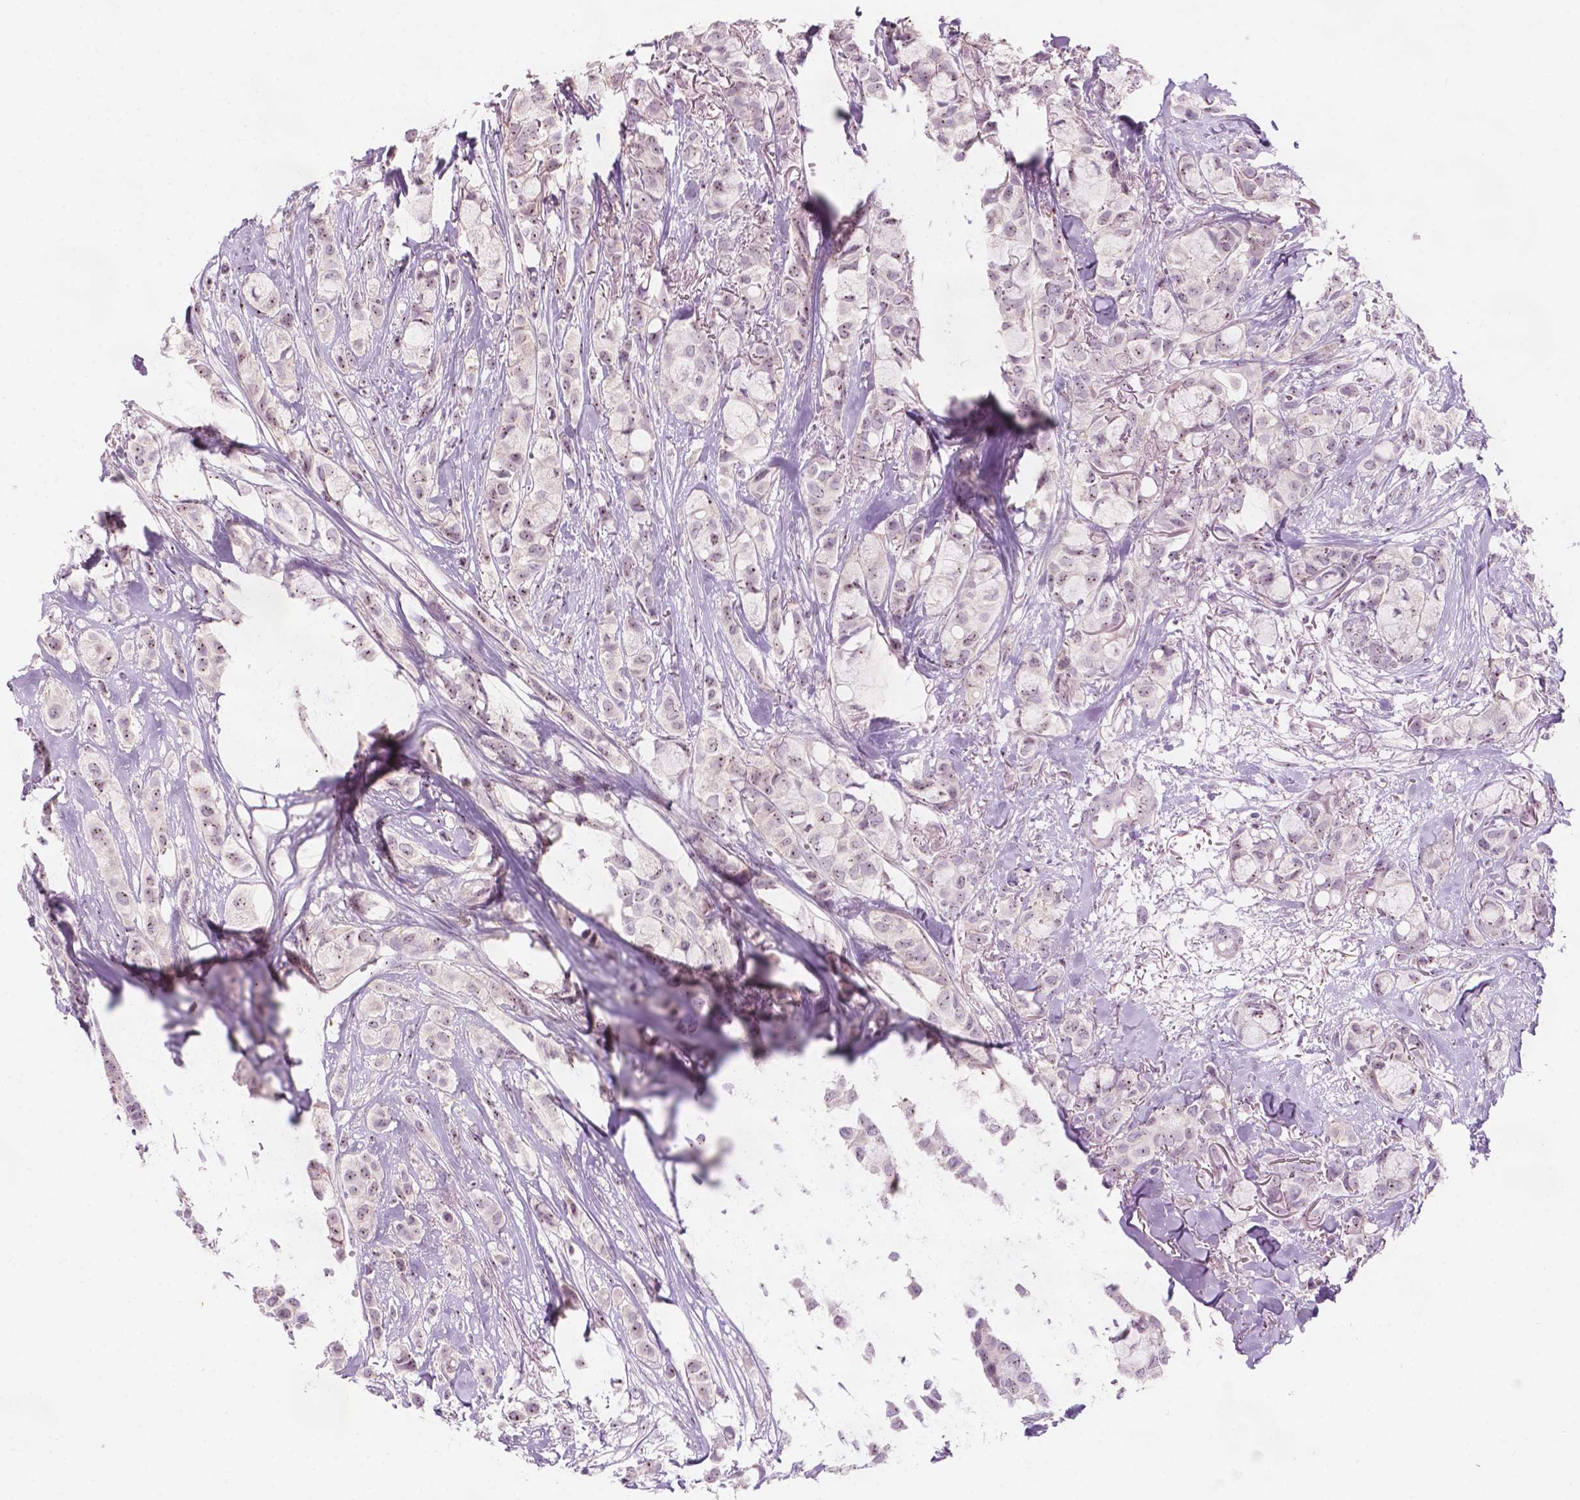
{"staining": {"intensity": "weak", "quantity": "<25%", "location": "nuclear"}, "tissue": "breast cancer", "cell_type": "Tumor cells", "image_type": "cancer", "snomed": [{"axis": "morphology", "description": "Duct carcinoma"}, {"axis": "topography", "description": "Breast"}], "caption": "Human invasive ductal carcinoma (breast) stained for a protein using immunohistochemistry exhibits no positivity in tumor cells.", "gene": "ZNF853", "patient": {"sex": "female", "age": 85}}